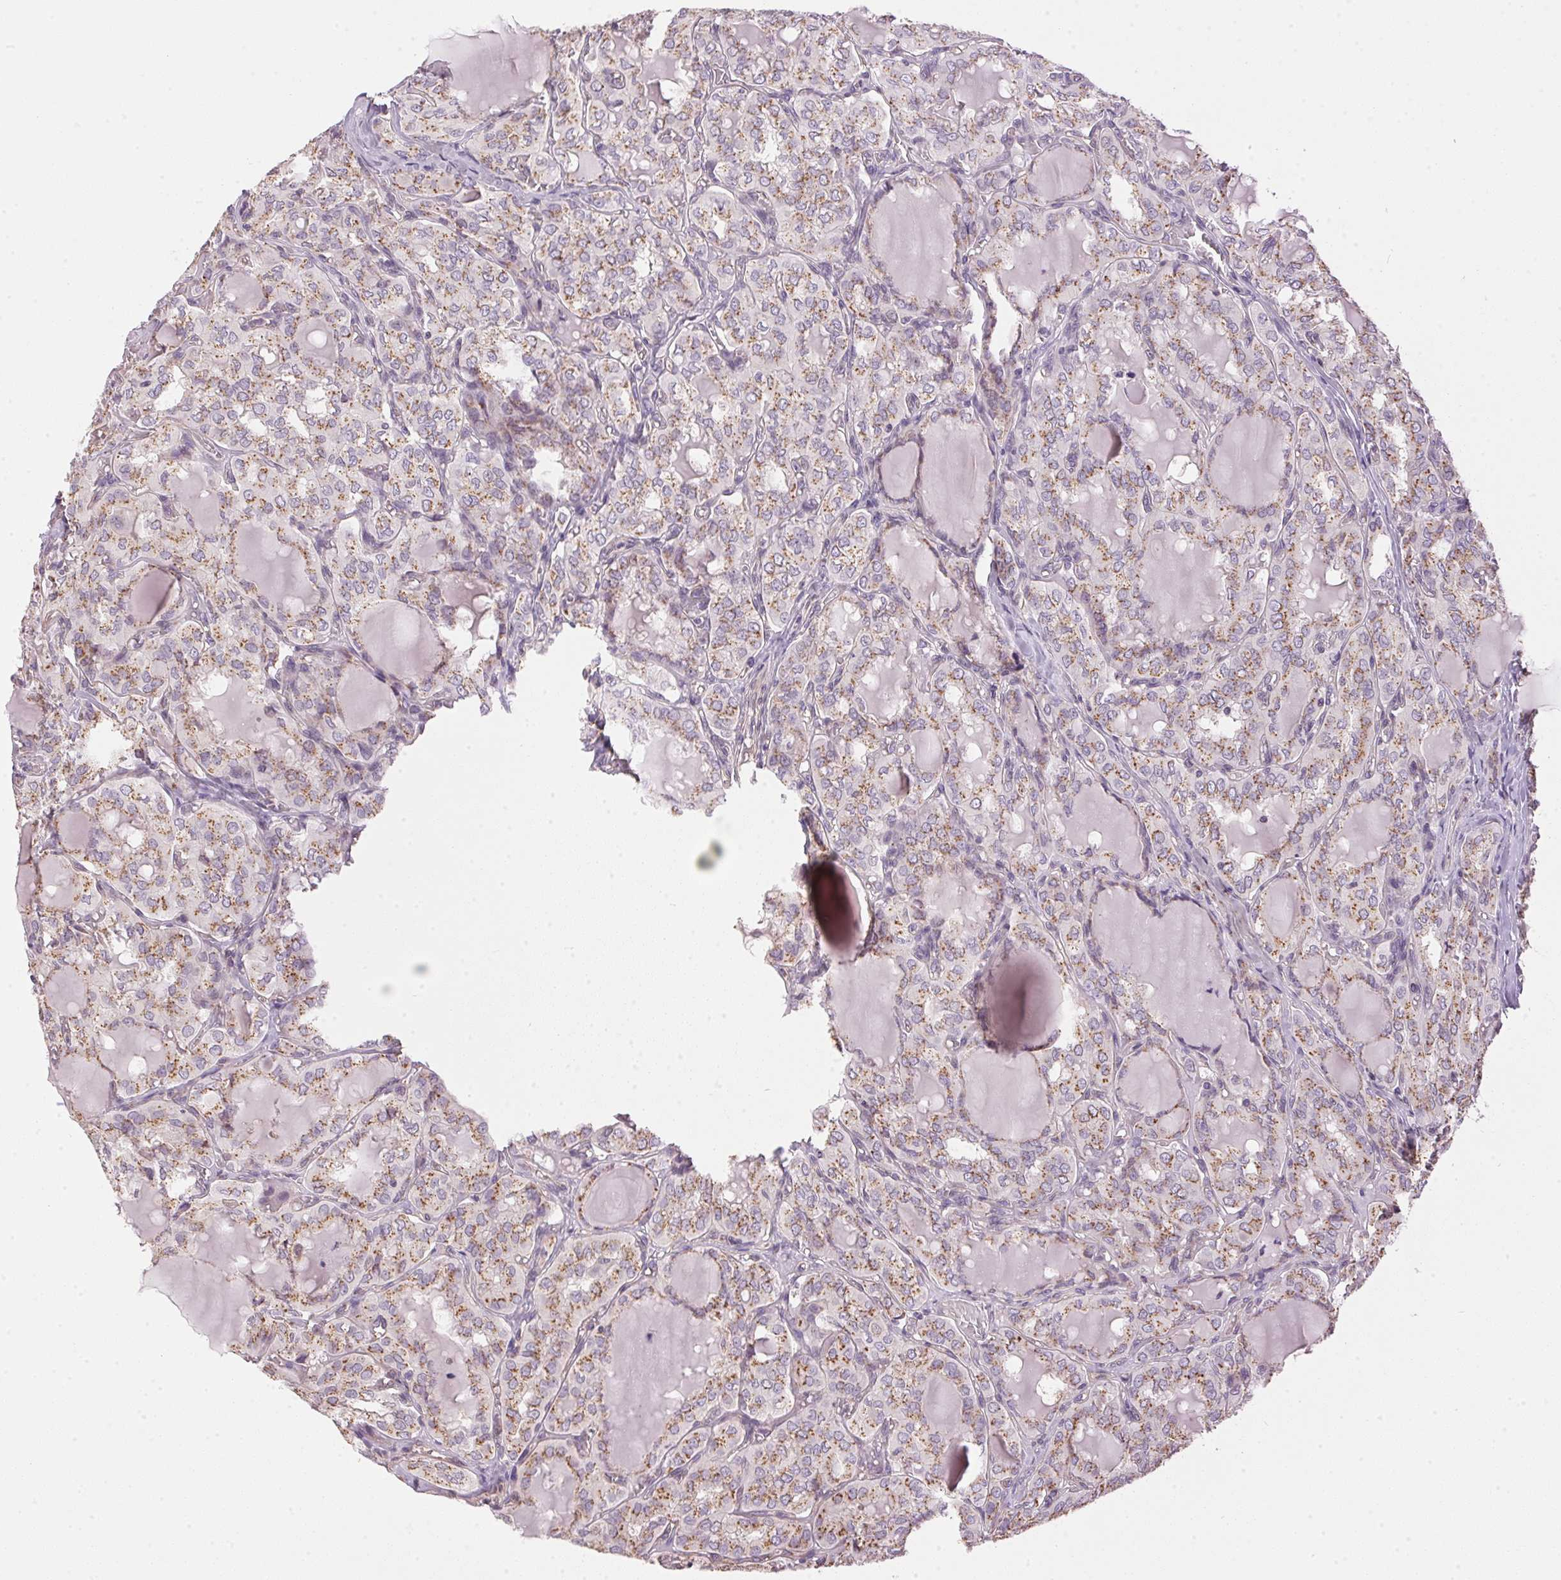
{"staining": {"intensity": "moderate", "quantity": "25%-75%", "location": "cytoplasmic/membranous"}, "tissue": "thyroid cancer", "cell_type": "Tumor cells", "image_type": "cancer", "snomed": [{"axis": "morphology", "description": "Papillary adenocarcinoma, NOS"}, {"axis": "topography", "description": "Thyroid gland"}], "caption": "Approximately 25%-75% of tumor cells in human thyroid cancer exhibit moderate cytoplasmic/membranous protein expression as visualized by brown immunohistochemical staining.", "gene": "GOLPH3", "patient": {"sex": "male", "age": 20}}